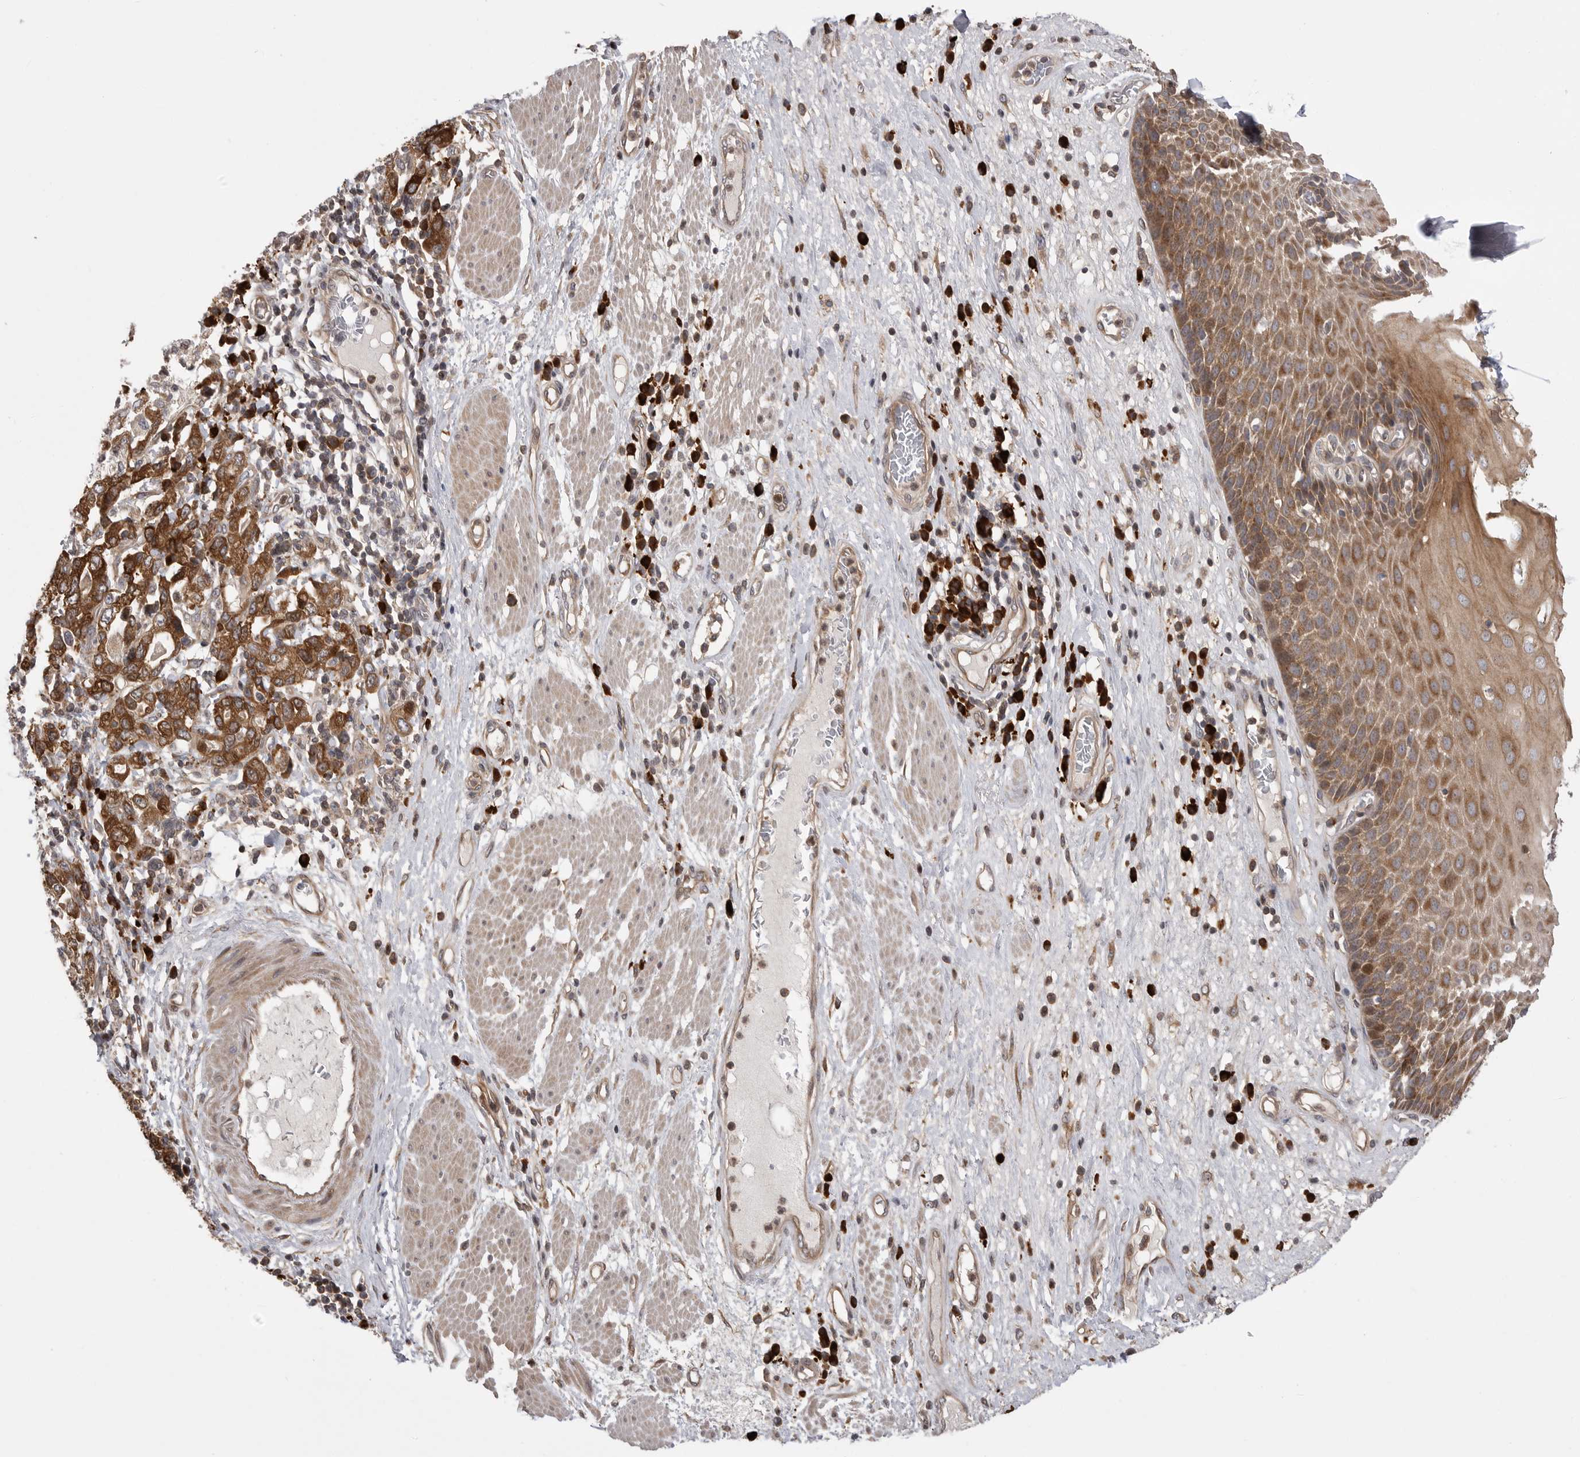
{"staining": {"intensity": "moderate", "quantity": ">75%", "location": "cytoplasmic/membranous"}, "tissue": "esophagus", "cell_type": "Squamous epithelial cells", "image_type": "normal", "snomed": [{"axis": "morphology", "description": "Normal tissue, NOS"}, {"axis": "morphology", "description": "Adenocarcinoma, NOS"}, {"axis": "topography", "description": "Esophagus"}], "caption": "IHC of unremarkable esophagus displays medium levels of moderate cytoplasmic/membranous positivity in approximately >75% of squamous epithelial cells. Using DAB (brown) and hematoxylin (blue) stains, captured at high magnification using brightfield microscopy.", "gene": "OXR1", "patient": {"sex": "male", "age": 62}}